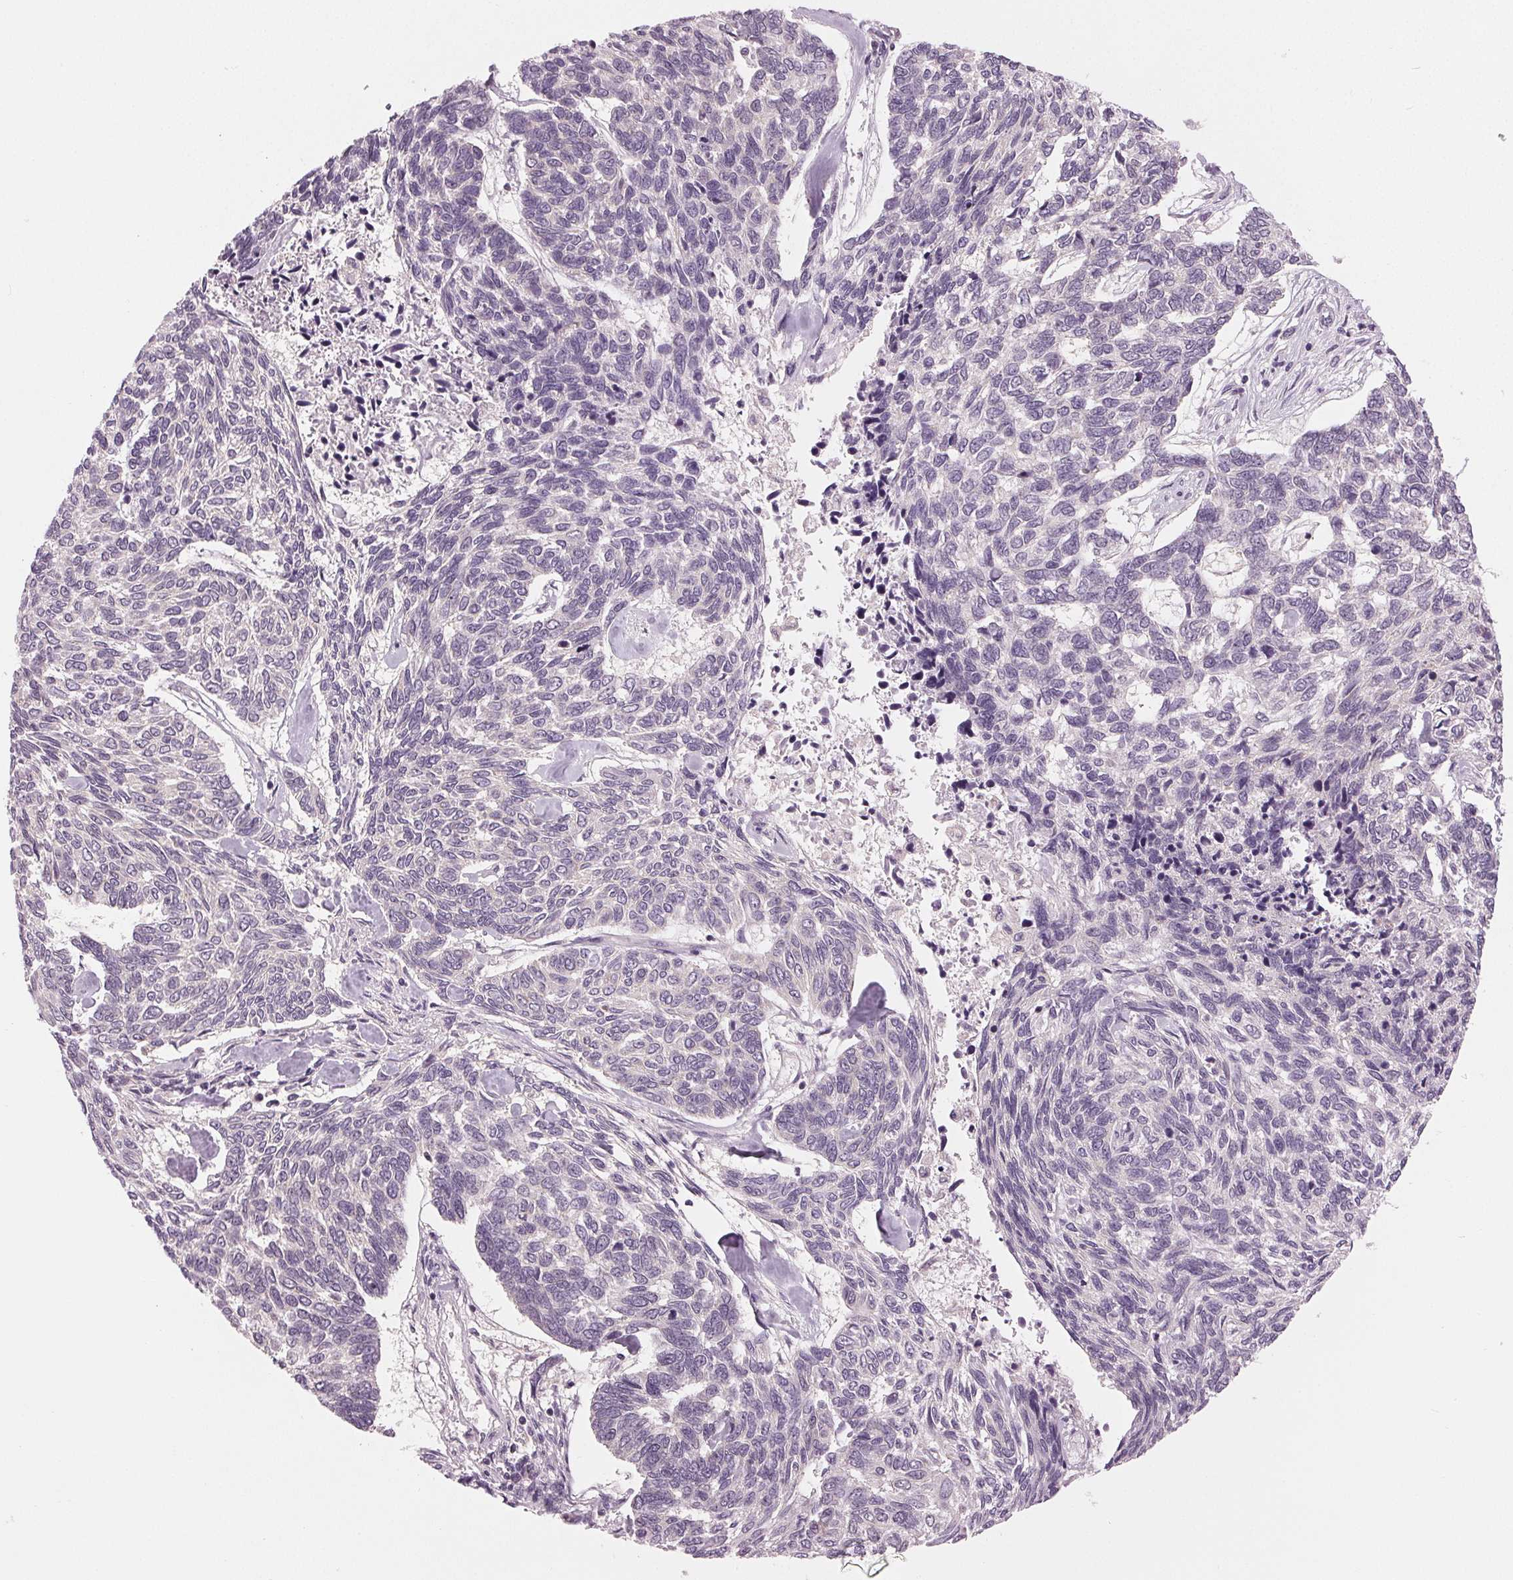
{"staining": {"intensity": "negative", "quantity": "none", "location": "none"}, "tissue": "skin cancer", "cell_type": "Tumor cells", "image_type": "cancer", "snomed": [{"axis": "morphology", "description": "Basal cell carcinoma"}, {"axis": "topography", "description": "Skin"}], "caption": "Tumor cells show no significant positivity in skin cancer (basal cell carcinoma). (DAB immunohistochemistry with hematoxylin counter stain).", "gene": "ZNF605", "patient": {"sex": "female", "age": 65}}